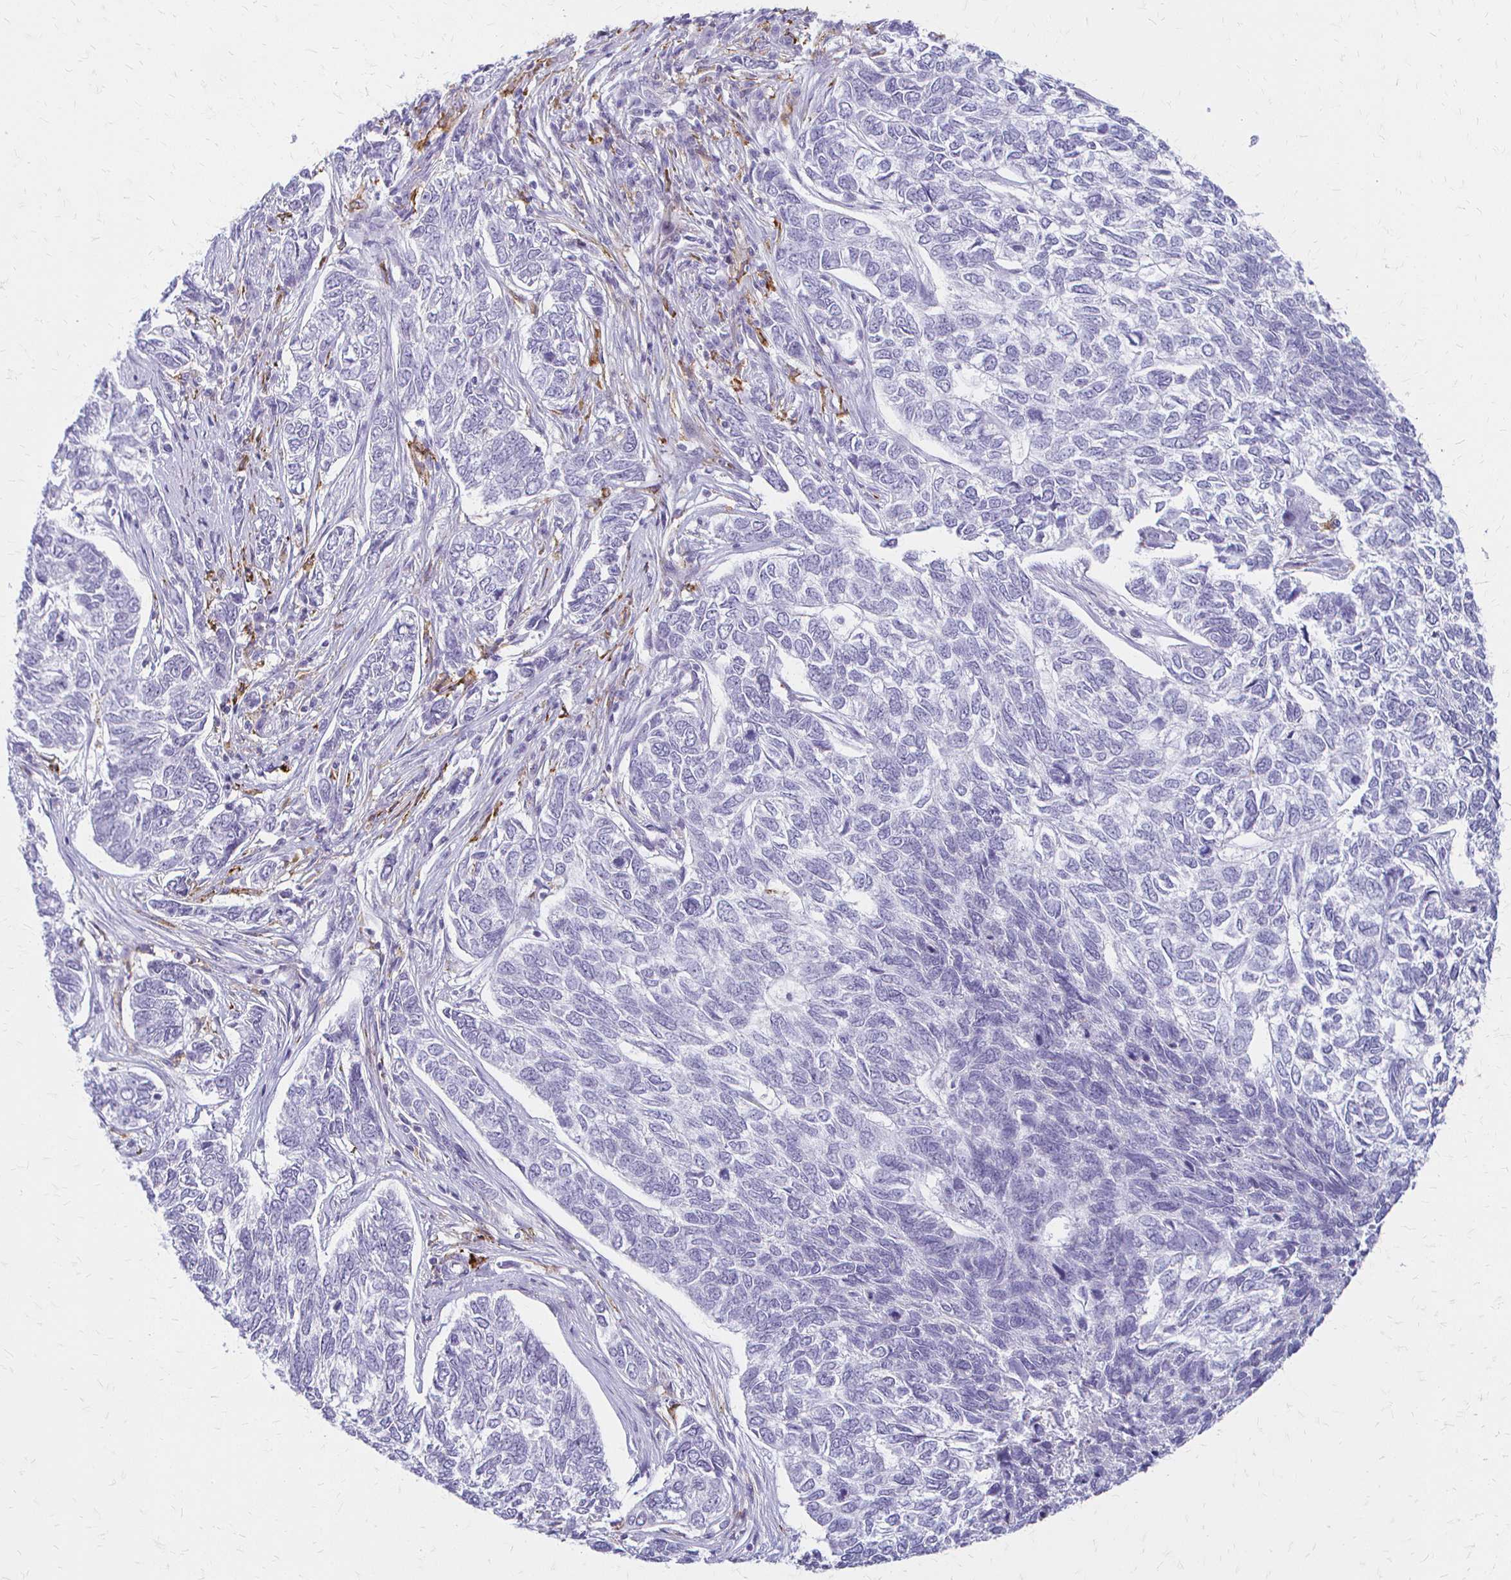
{"staining": {"intensity": "negative", "quantity": "none", "location": "none"}, "tissue": "skin cancer", "cell_type": "Tumor cells", "image_type": "cancer", "snomed": [{"axis": "morphology", "description": "Basal cell carcinoma"}, {"axis": "topography", "description": "Skin"}], "caption": "Micrograph shows no protein positivity in tumor cells of skin basal cell carcinoma tissue.", "gene": "ACP5", "patient": {"sex": "female", "age": 65}}